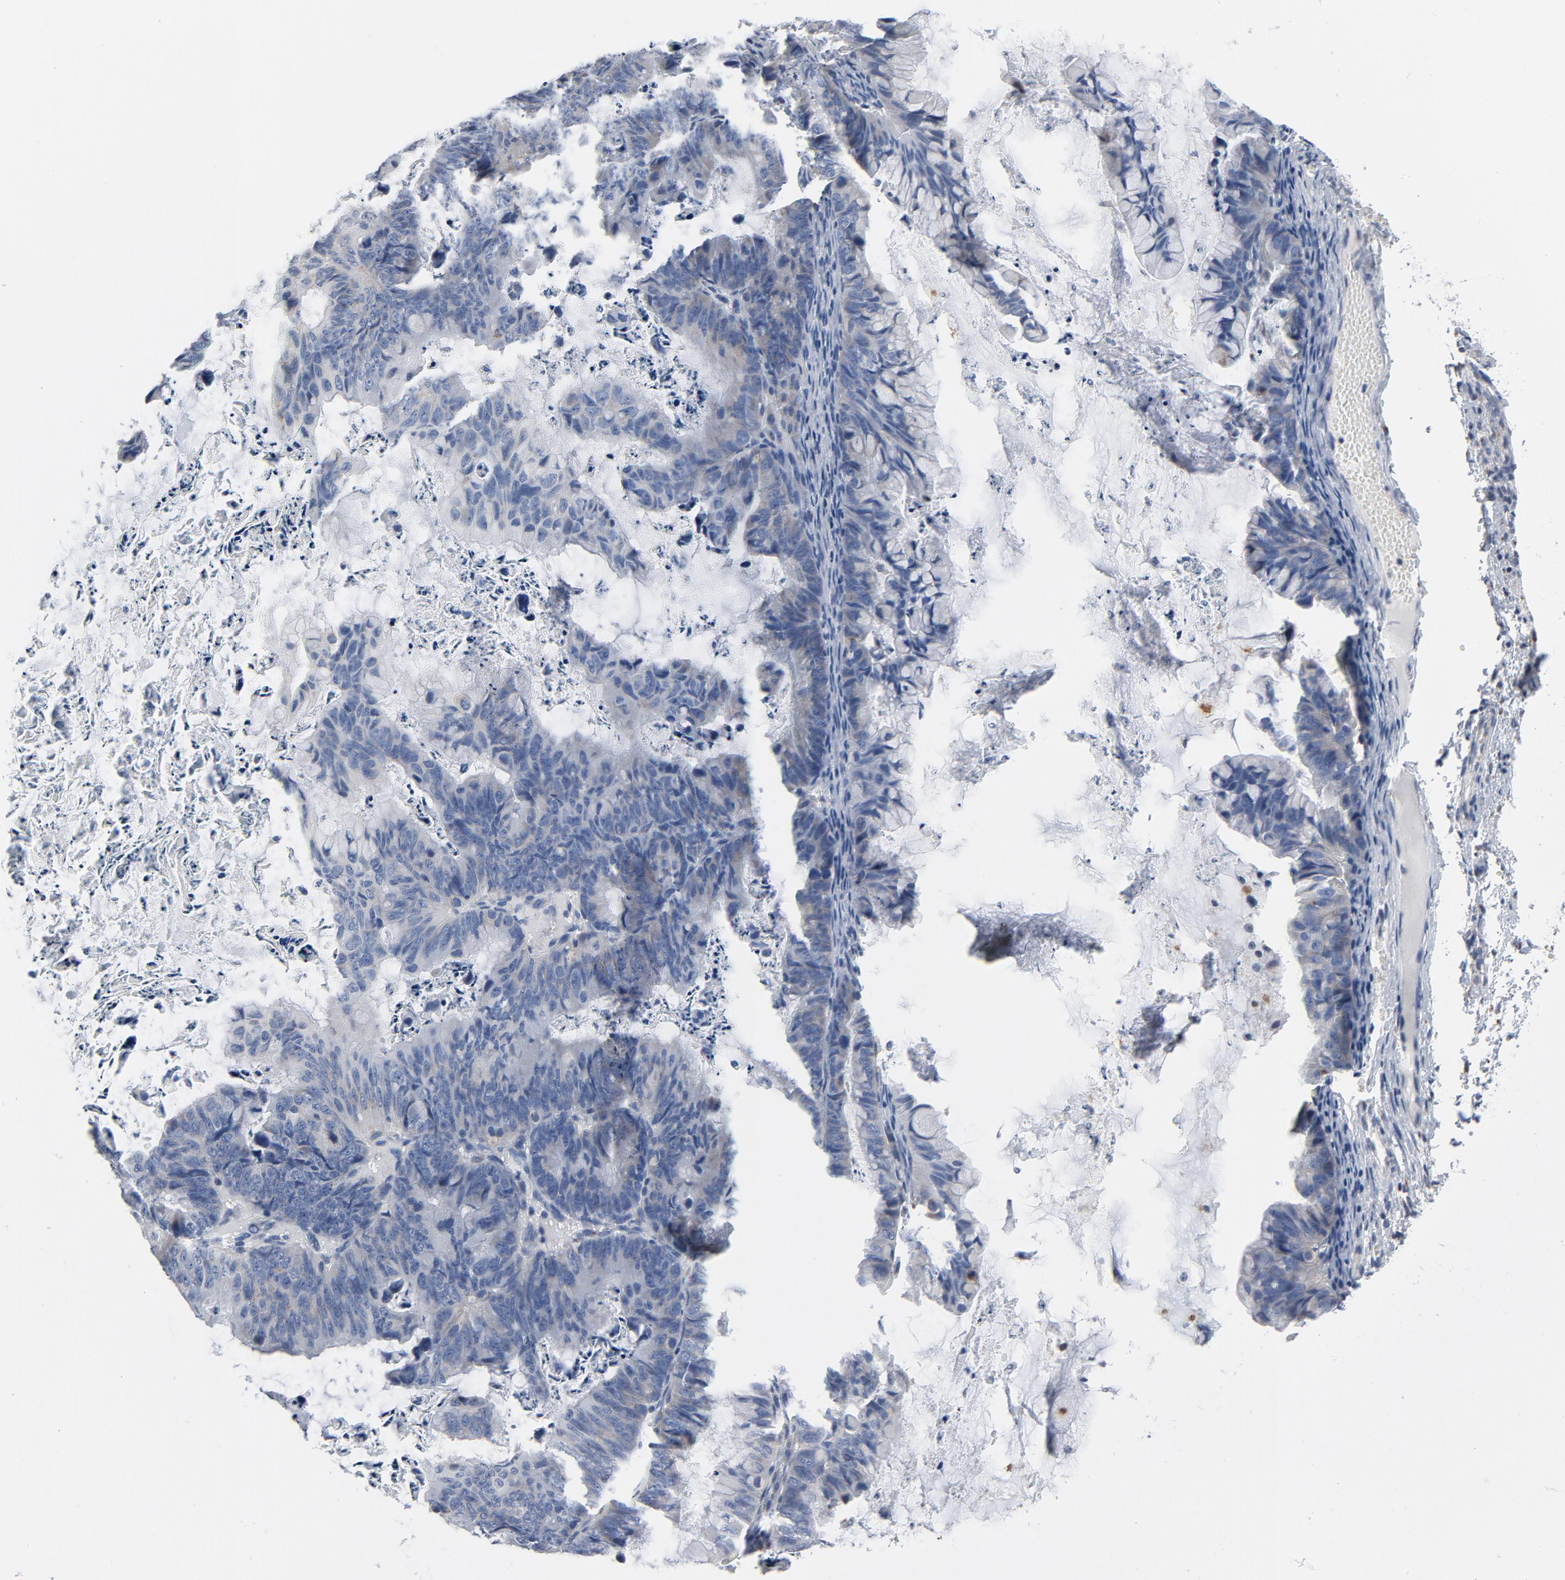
{"staining": {"intensity": "moderate", "quantity": "<25%", "location": "cytoplasmic/membranous"}, "tissue": "ovarian cancer", "cell_type": "Tumor cells", "image_type": "cancer", "snomed": [{"axis": "morphology", "description": "Cystadenocarcinoma, mucinous, NOS"}, {"axis": "topography", "description": "Ovary"}], "caption": "The immunohistochemical stain labels moderate cytoplasmic/membranous staining in tumor cells of mucinous cystadenocarcinoma (ovarian) tissue. Nuclei are stained in blue.", "gene": "YIPF6", "patient": {"sex": "female", "age": 36}}